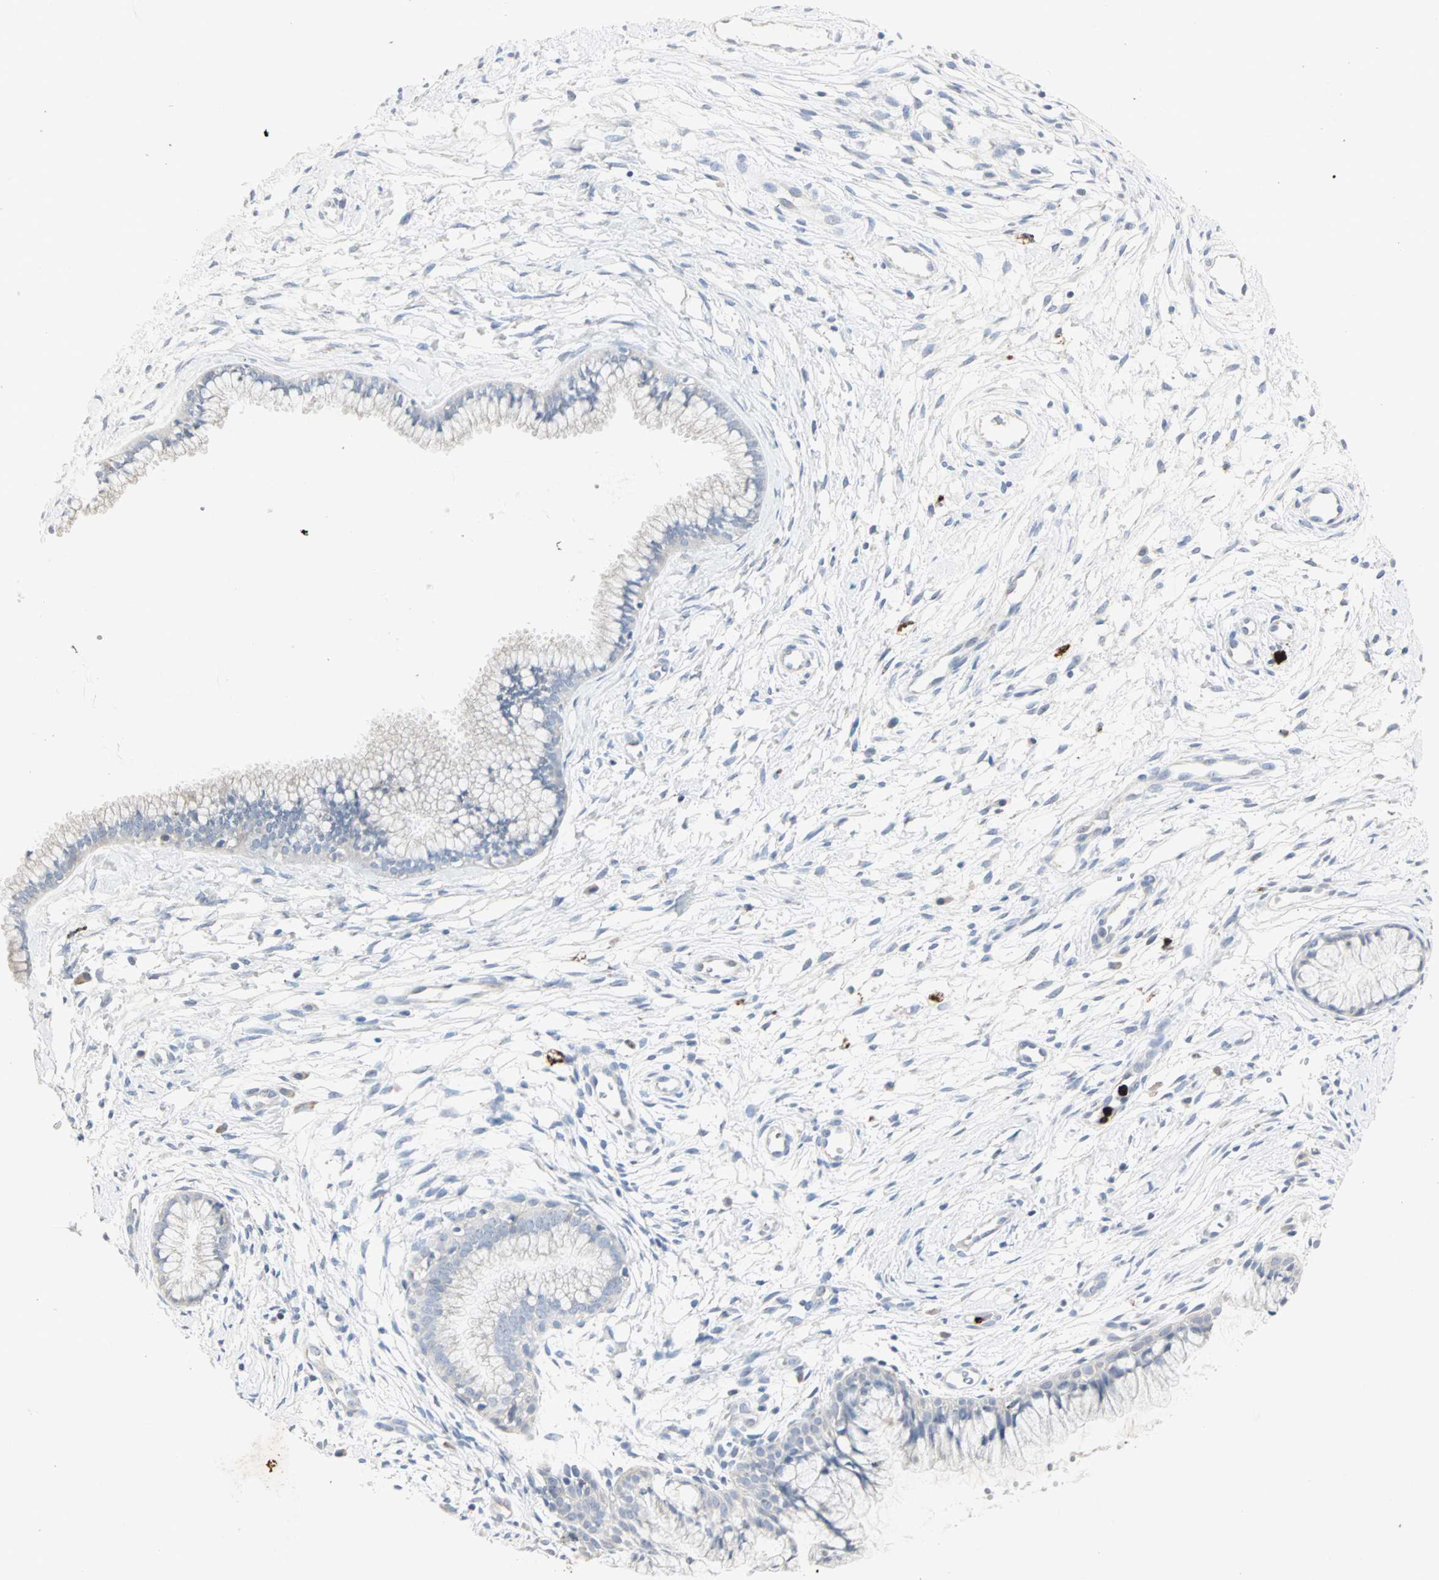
{"staining": {"intensity": "negative", "quantity": "none", "location": "none"}, "tissue": "cervix", "cell_type": "Glandular cells", "image_type": "normal", "snomed": [{"axis": "morphology", "description": "Normal tissue, NOS"}, {"axis": "topography", "description": "Cervix"}], "caption": "DAB (3,3'-diaminobenzidine) immunohistochemical staining of benign human cervix shows no significant expression in glandular cells.", "gene": "CEACAM6", "patient": {"sex": "female", "age": 39}}